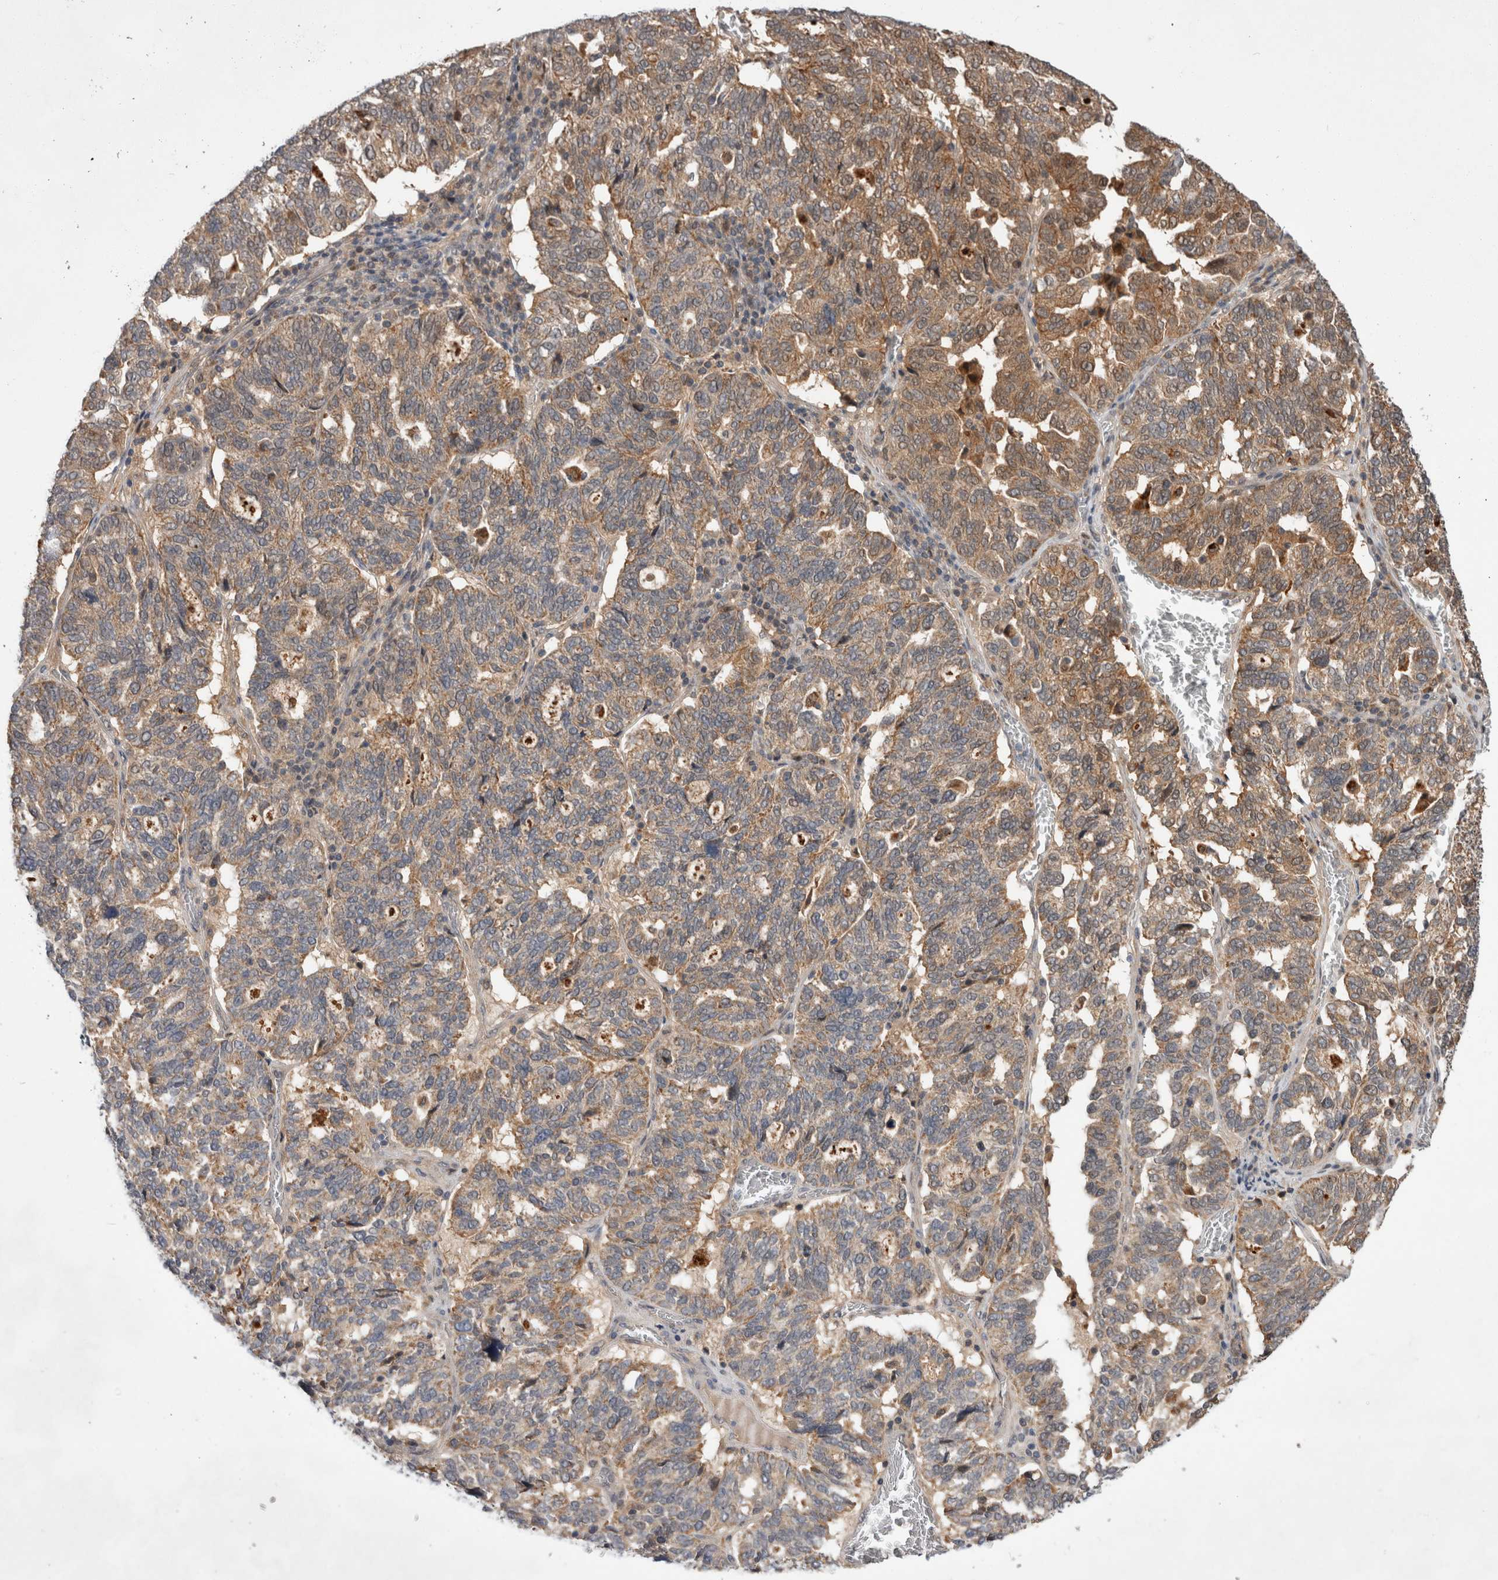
{"staining": {"intensity": "moderate", "quantity": ">75%", "location": "cytoplasmic/membranous"}, "tissue": "ovarian cancer", "cell_type": "Tumor cells", "image_type": "cancer", "snomed": [{"axis": "morphology", "description": "Cystadenocarcinoma, serous, NOS"}, {"axis": "topography", "description": "Ovary"}], "caption": "Human serous cystadenocarcinoma (ovarian) stained for a protein (brown) exhibits moderate cytoplasmic/membranous positive expression in approximately >75% of tumor cells.", "gene": "MRPL37", "patient": {"sex": "female", "age": 59}}